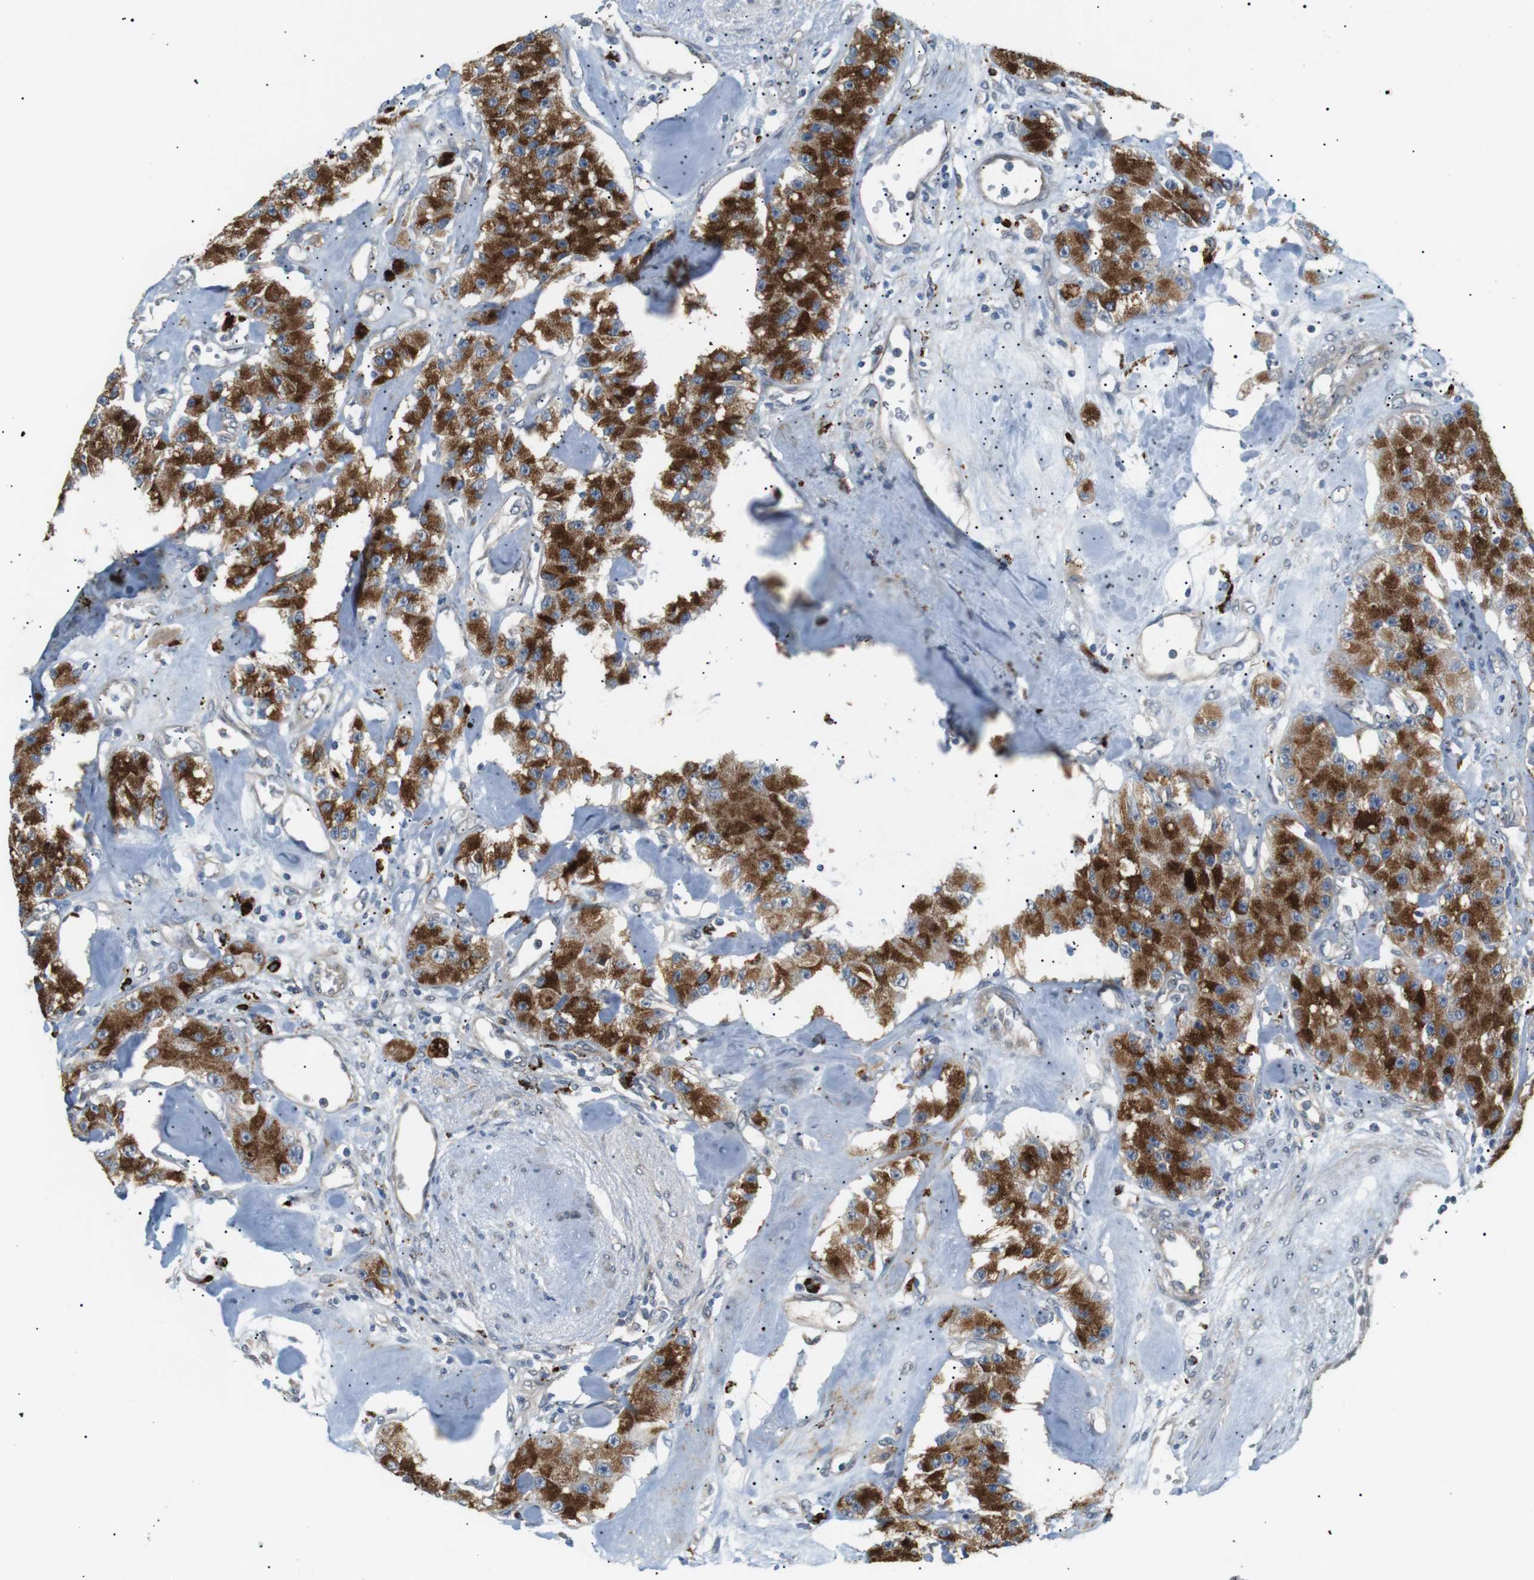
{"staining": {"intensity": "strong", "quantity": ">75%", "location": "cytoplasmic/membranous"}, "tissue": "carcinoid", "cell_type": "Tumor cells", "image_type": "cancer", "snomed": [{"axis": "morphology", "description": "Carcinoid, malignant, NOS"}, {"axis": "topography", "description": "Pancreas"}], "caption": "Human carcinoid stained with a brown dye reveals strong cytoplasmic/membranous positive staining in about >75% of tumor cells.", "gene": "B4GALNT2", "patient": {"sex": "male", "age": 41}}